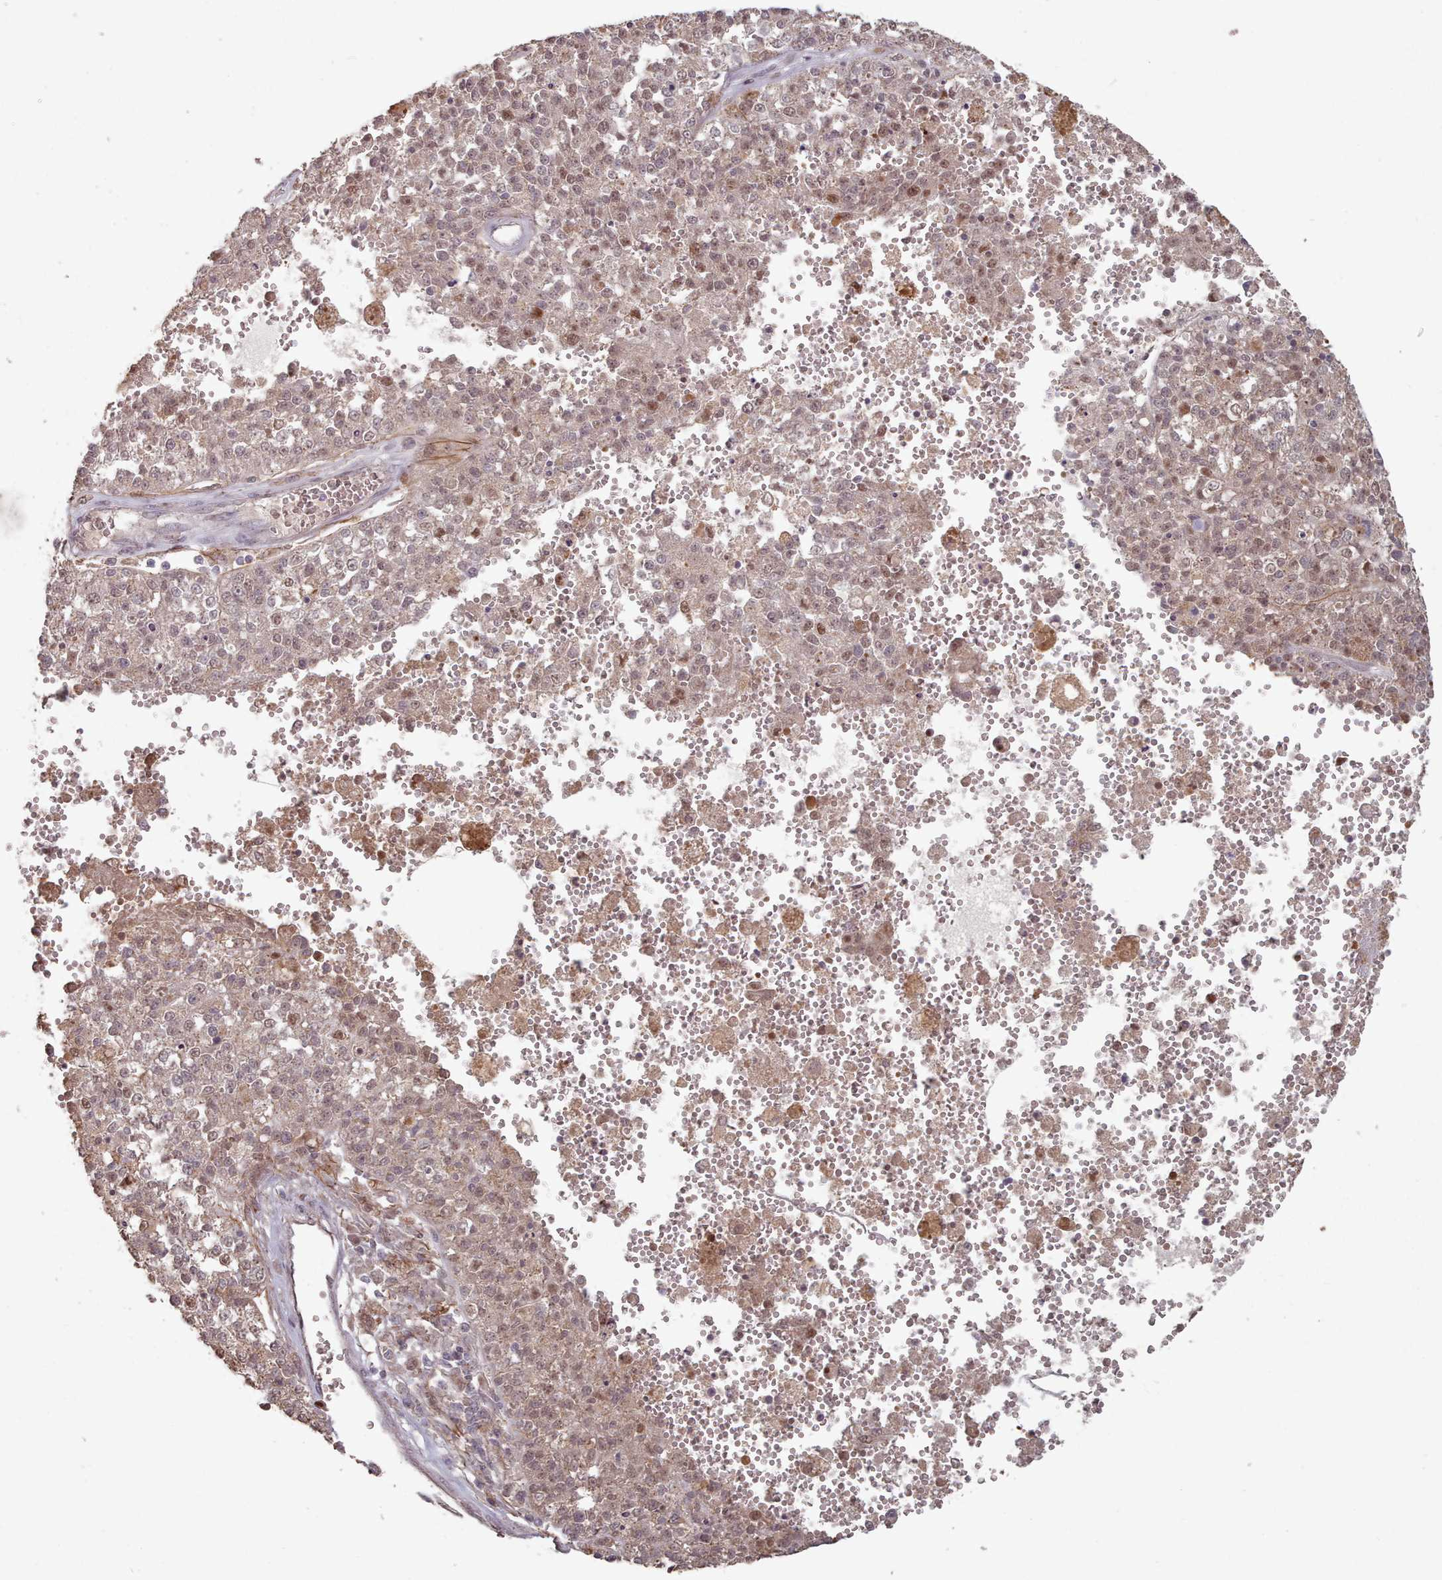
{"staining": {"intensity": "moderate", "quantity": "25%-75%", "location": "cytoplasmic/membranous,nuclear"}, "tissue": "melanoma", "cell_type": "Tumor cells", "image_type": "cancer", "snomed": [{"axis": "morphology", "description": "Malignant melanoma, NOS"}, {"axis": "topography", "description": "Skin"}], "caption": "Protein staining exhibits moderate cytoplasmic/membranous and nuclear positivity in about 25%-75% of tumor cells in melanoma. The staining was performed using DAB, with brown indicating positive protein expression. Nuclei are stained blue with hematoxylin.", "gene": "ERCC6L", "patient": {"sex": "female", "age": 64}}